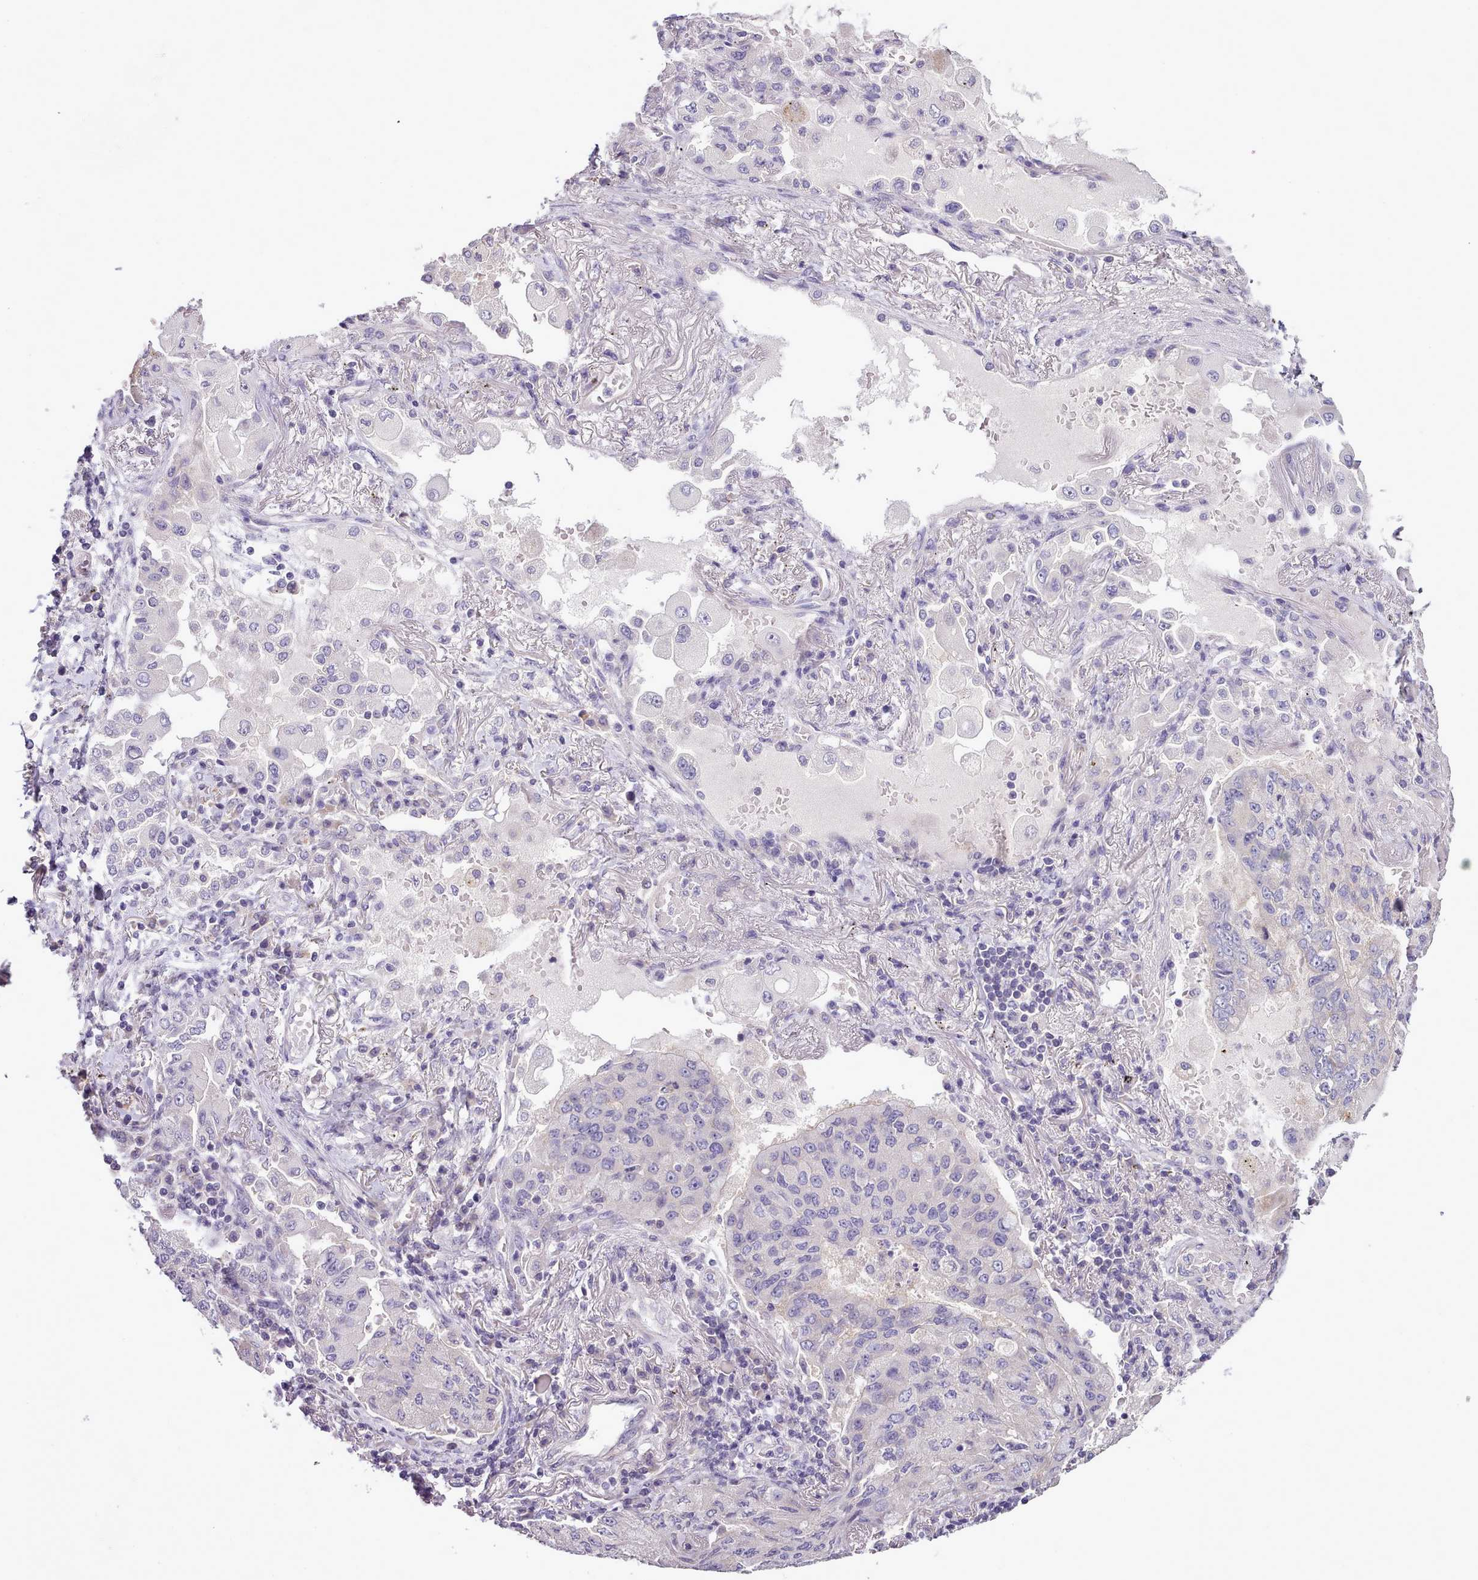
{"staining": {"intensity": "negative", "quantity": "none", "location": "none"}, "tissue": "lung cancer", "cell_type": "Tumor cells", "image_type": "cancer", "snomed": [{"axis": "morphology", "description": "Squamous cell carcinoma, NOS"}, {"axis": "topography", "description": "Lung"}], "caption": "Photomicrograph shows no significant protein positivity in tumor cells of lung cancer.", "gene": "SETX", "patient": {"sex": "male", "age": 74}}